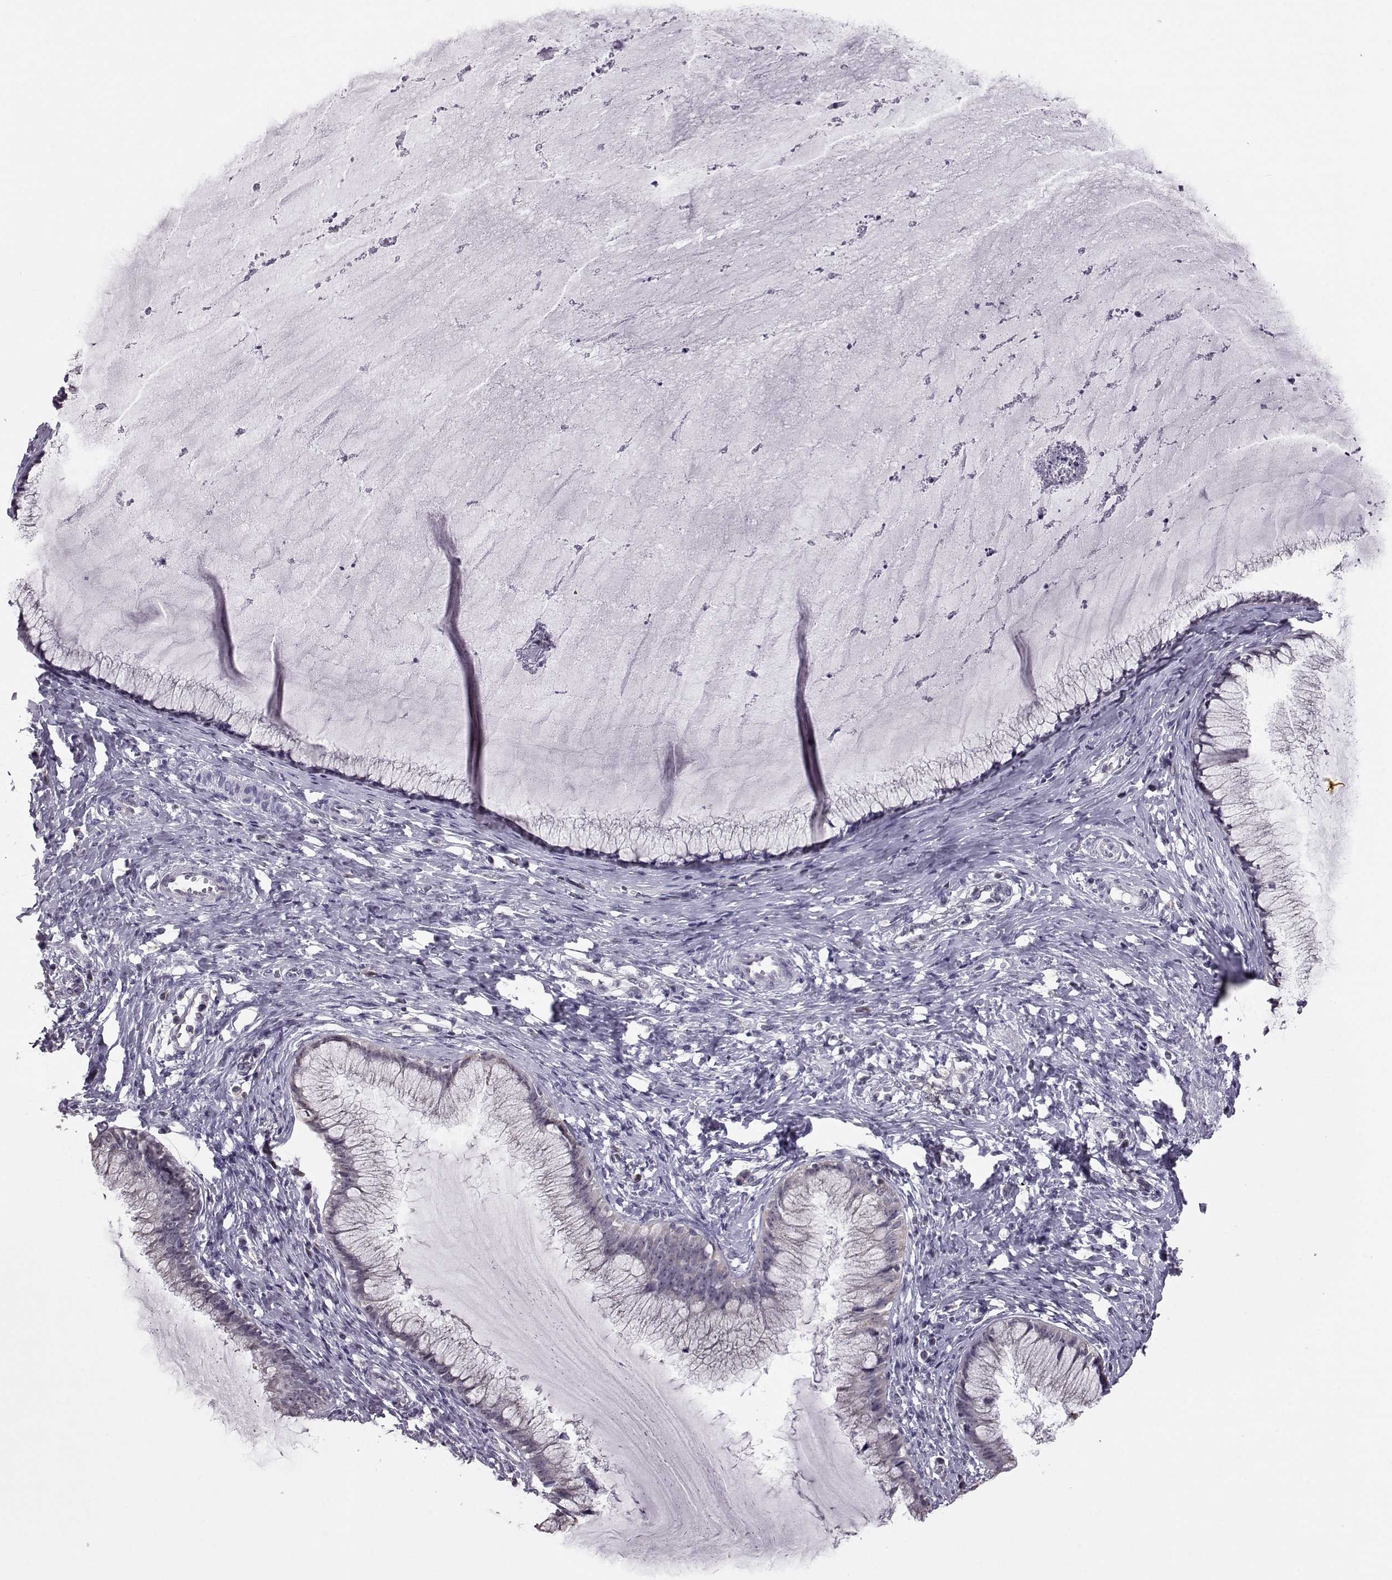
{"staining": {"intensity": "negative", "quantity": "none", "location": "none"}, "tissue": "cervical cancer", "cell_type": "Tumor cells", "image_type": "cancer", "snomed": [{"axis": "morphology", "description": "Squamous cell carcinoma, NOS"}, {"axis": "topography", "description": "Cervix"}], "caption": "Image shows no protein expression in tumor cells of cervical squamous cell carcinoma tissue.", "gene": "ALDH3A1", "patient": {"sex": "female", "age": 36}}